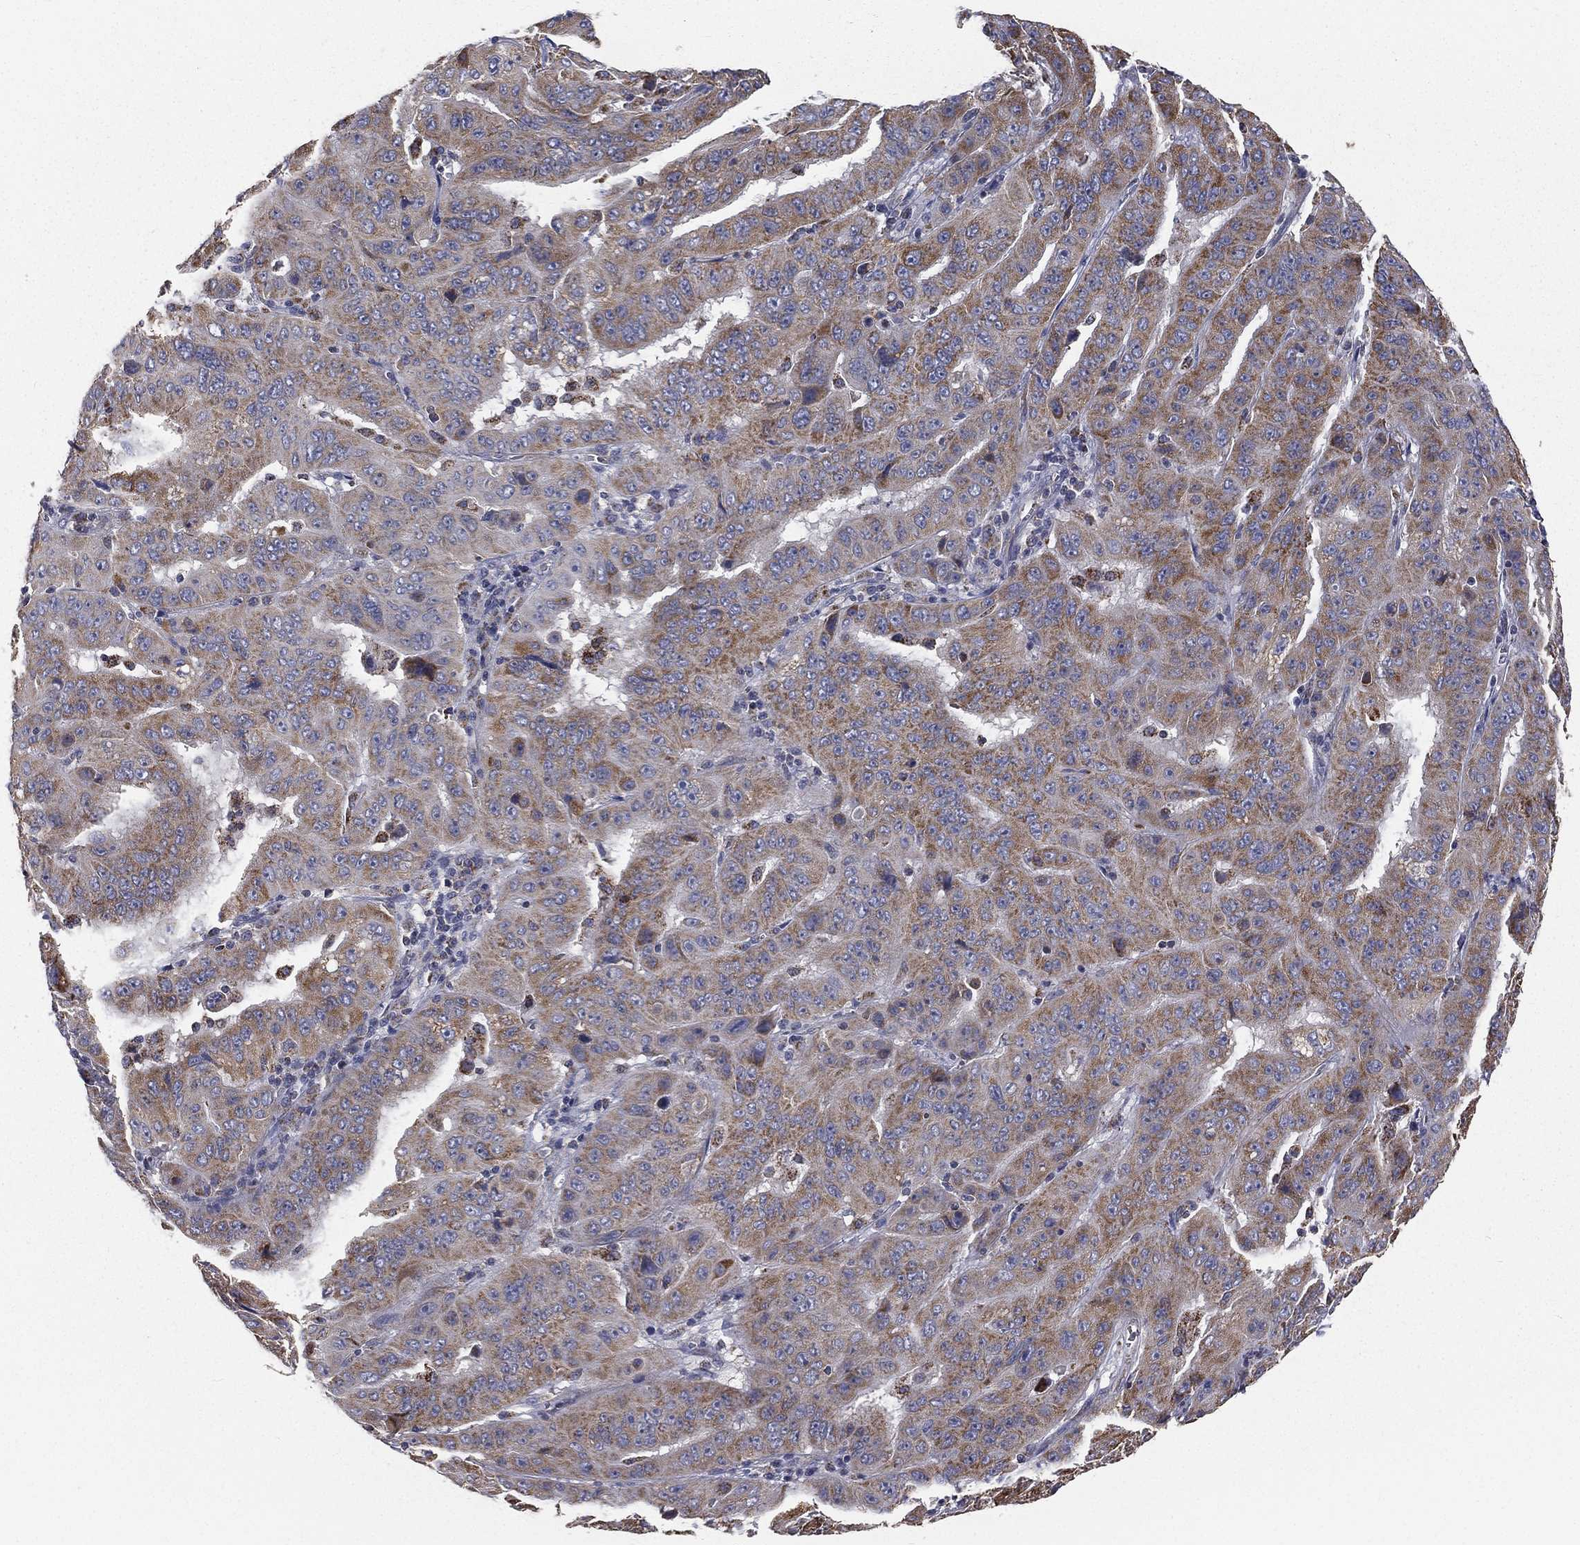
{"staining": {"intensity": "moderate", "quantity": ">75%", "location": "cytoplasmic/membranous"}, "tissue": "pancreatic cancer", "cell_type": "Tumor cells", "image_type": "cancer", "snomed": [{"axis": "morphology", "description": "Adenocarcinoma, NOS"}, {"axis": "topography", "description": "Pancreas"}], "caption": "The photomicrograph exhibits immunohistochemical staining of adenocarcinoma (pancreatic). There is moderate cytoplasmic/membranous expression is identified in about >75% of tumor cells.", "gene": "HADH", "patient": {"sex": "male", "age": 63}}